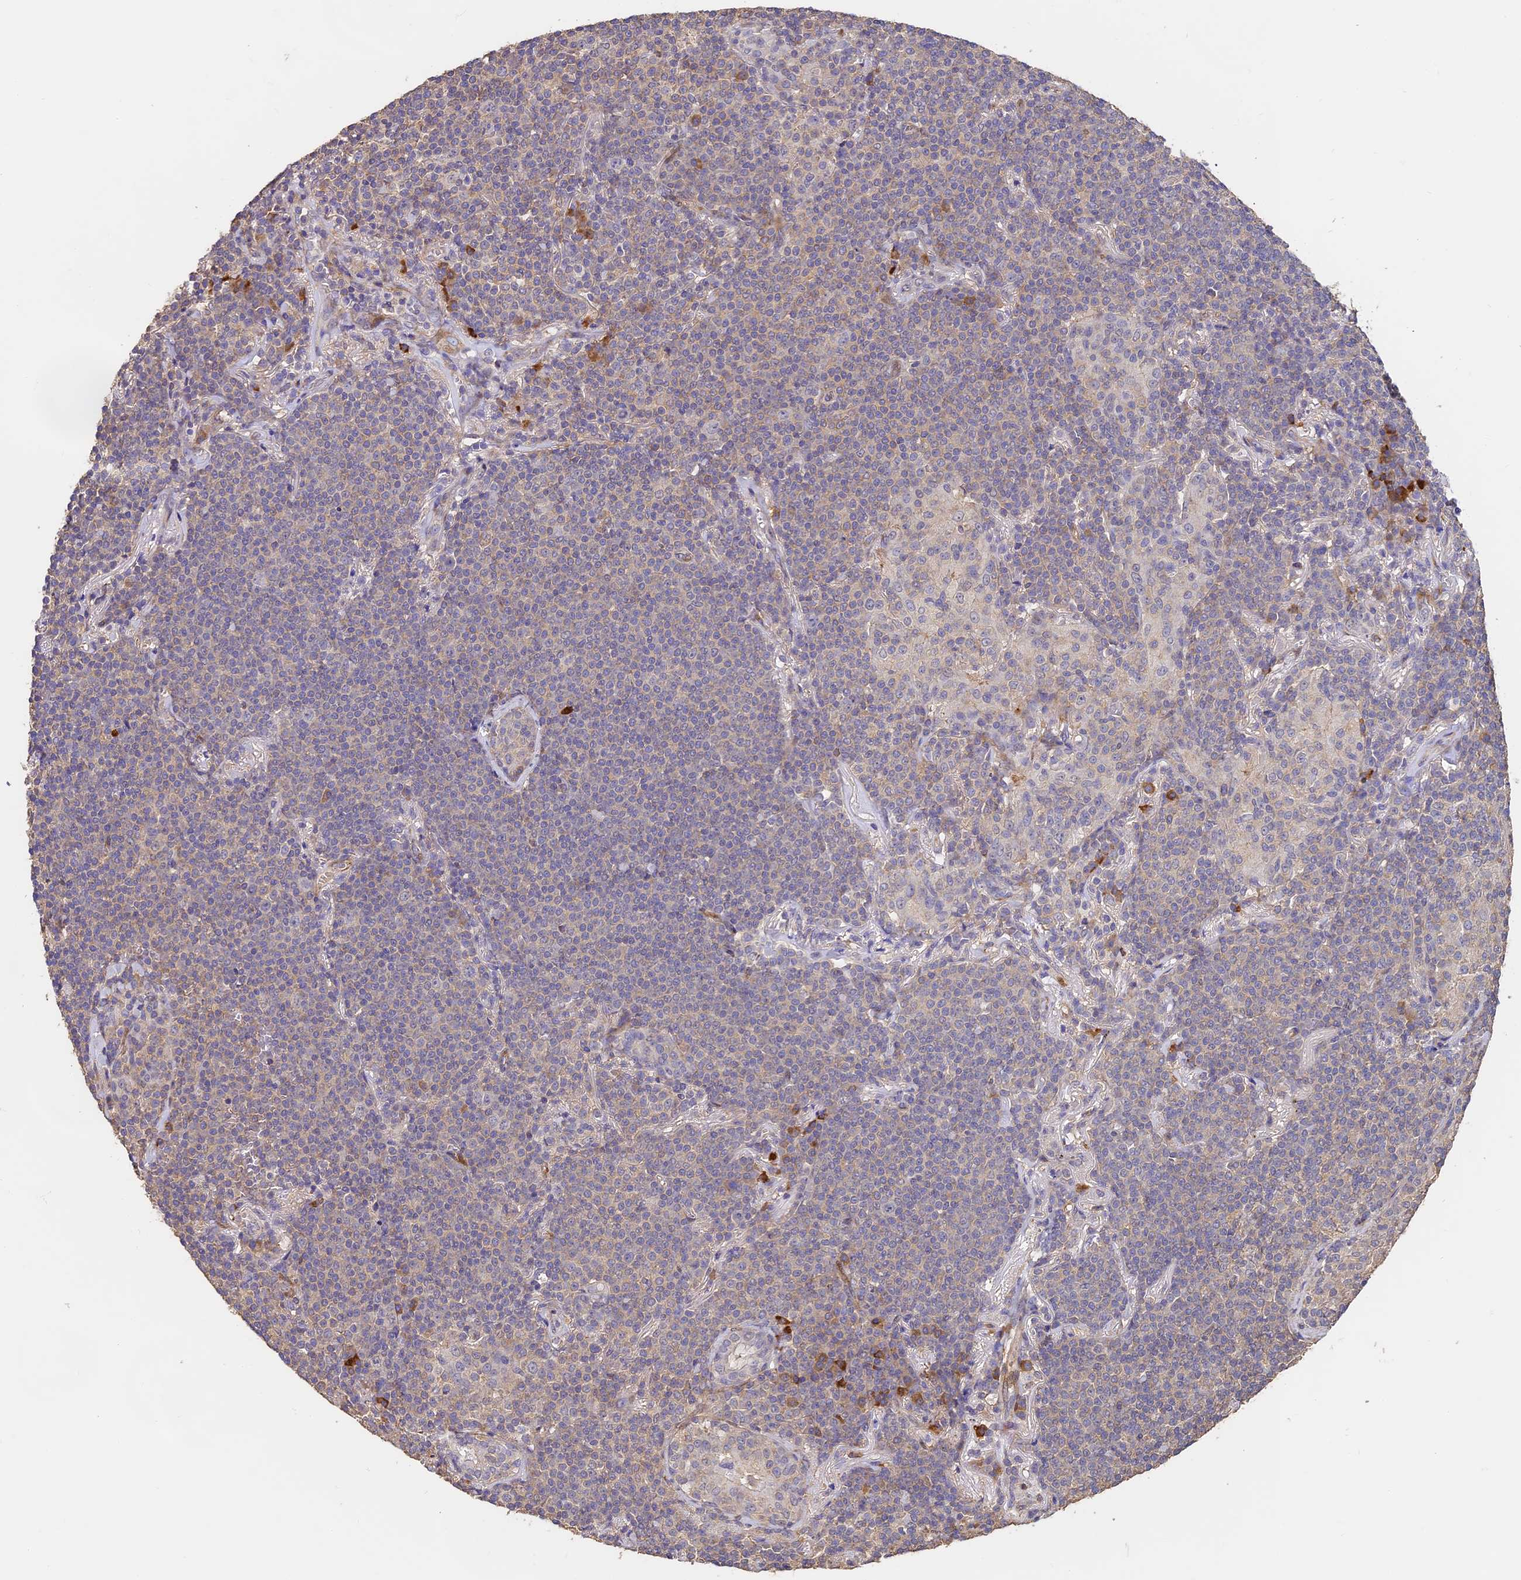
{"staining": {"intensity": "negative", "quantity": "none", "location": "none"}, "tissue": "lymphoma", "cell_type": "Tumor cells", "image_type": "cancer", "snomed": [{"axis": "morphology", "description": "Malignant lymphoma, non-Hodgkin's type, Low grade"}, {"axis": "topography", "description": "Lung"}], "caption": "Tumor cells are negative for brown protein staining in malignant lymphoma, non-Hodgkin's type (low-grade).", "gene": "SLC11A1", "patient": {"sex": "female", "age": 71}}